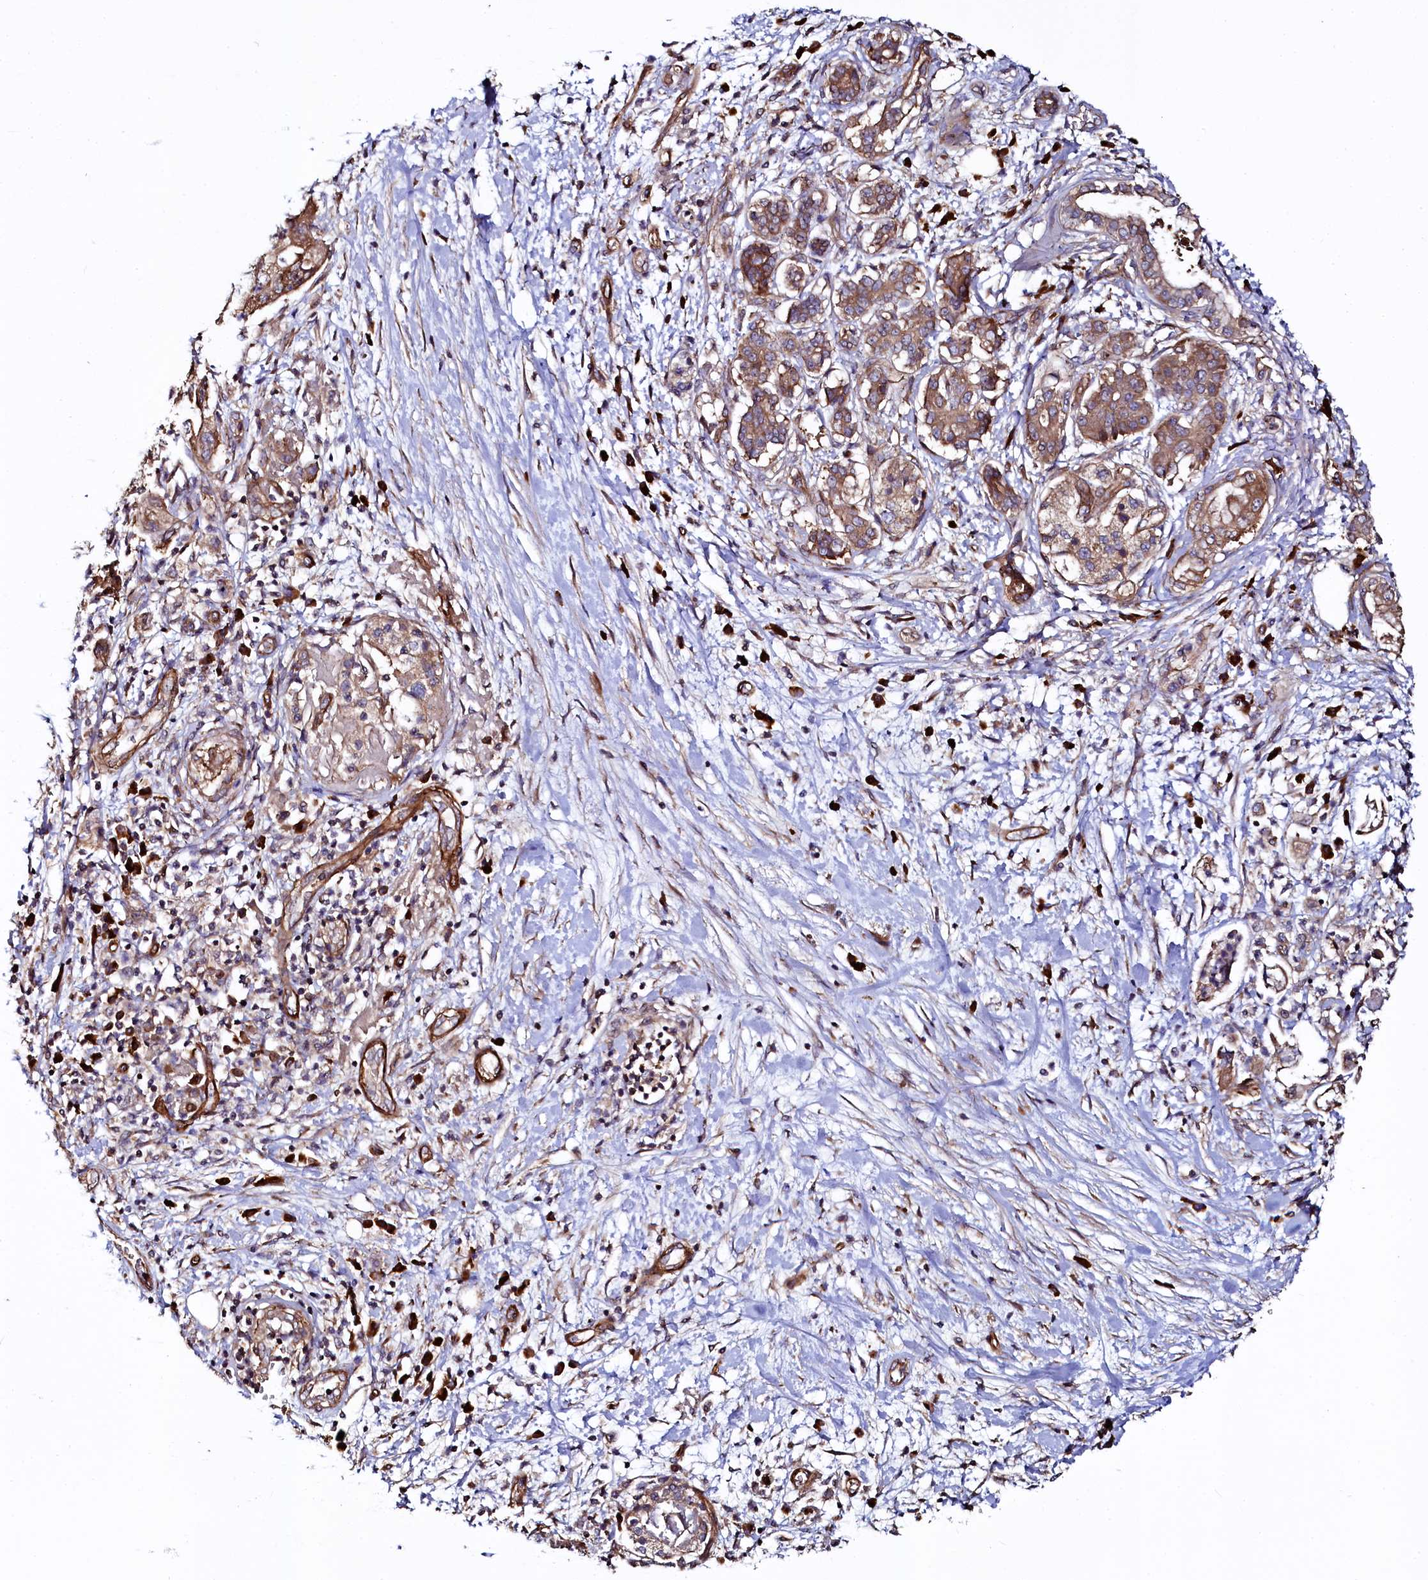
{"staining": {"intensity": "moderate", "quantity": ">75%", "location": "cytoplasmic/membranous"}, "tissue": "pancreatic cancer", "cell_type": "Tumor cells", "image_type": "cancer", "snomed": [{"axis": "morphology", "description": "Adenocarcinoma, NOS"}, {"axis": "topography", "description": "Pancreas"}], "caption": "Protein expression analysis of human pancreatic cancer reveals moderate cytoplasmic/membranous expression in about >75% of tumor cells. (DAB (3,3'-diaminobenzidine) IHC, brown staining for protein, blue staining for nuclei).", "gene": "USPL1", "patient": {"sex": "female", "age": 73}}